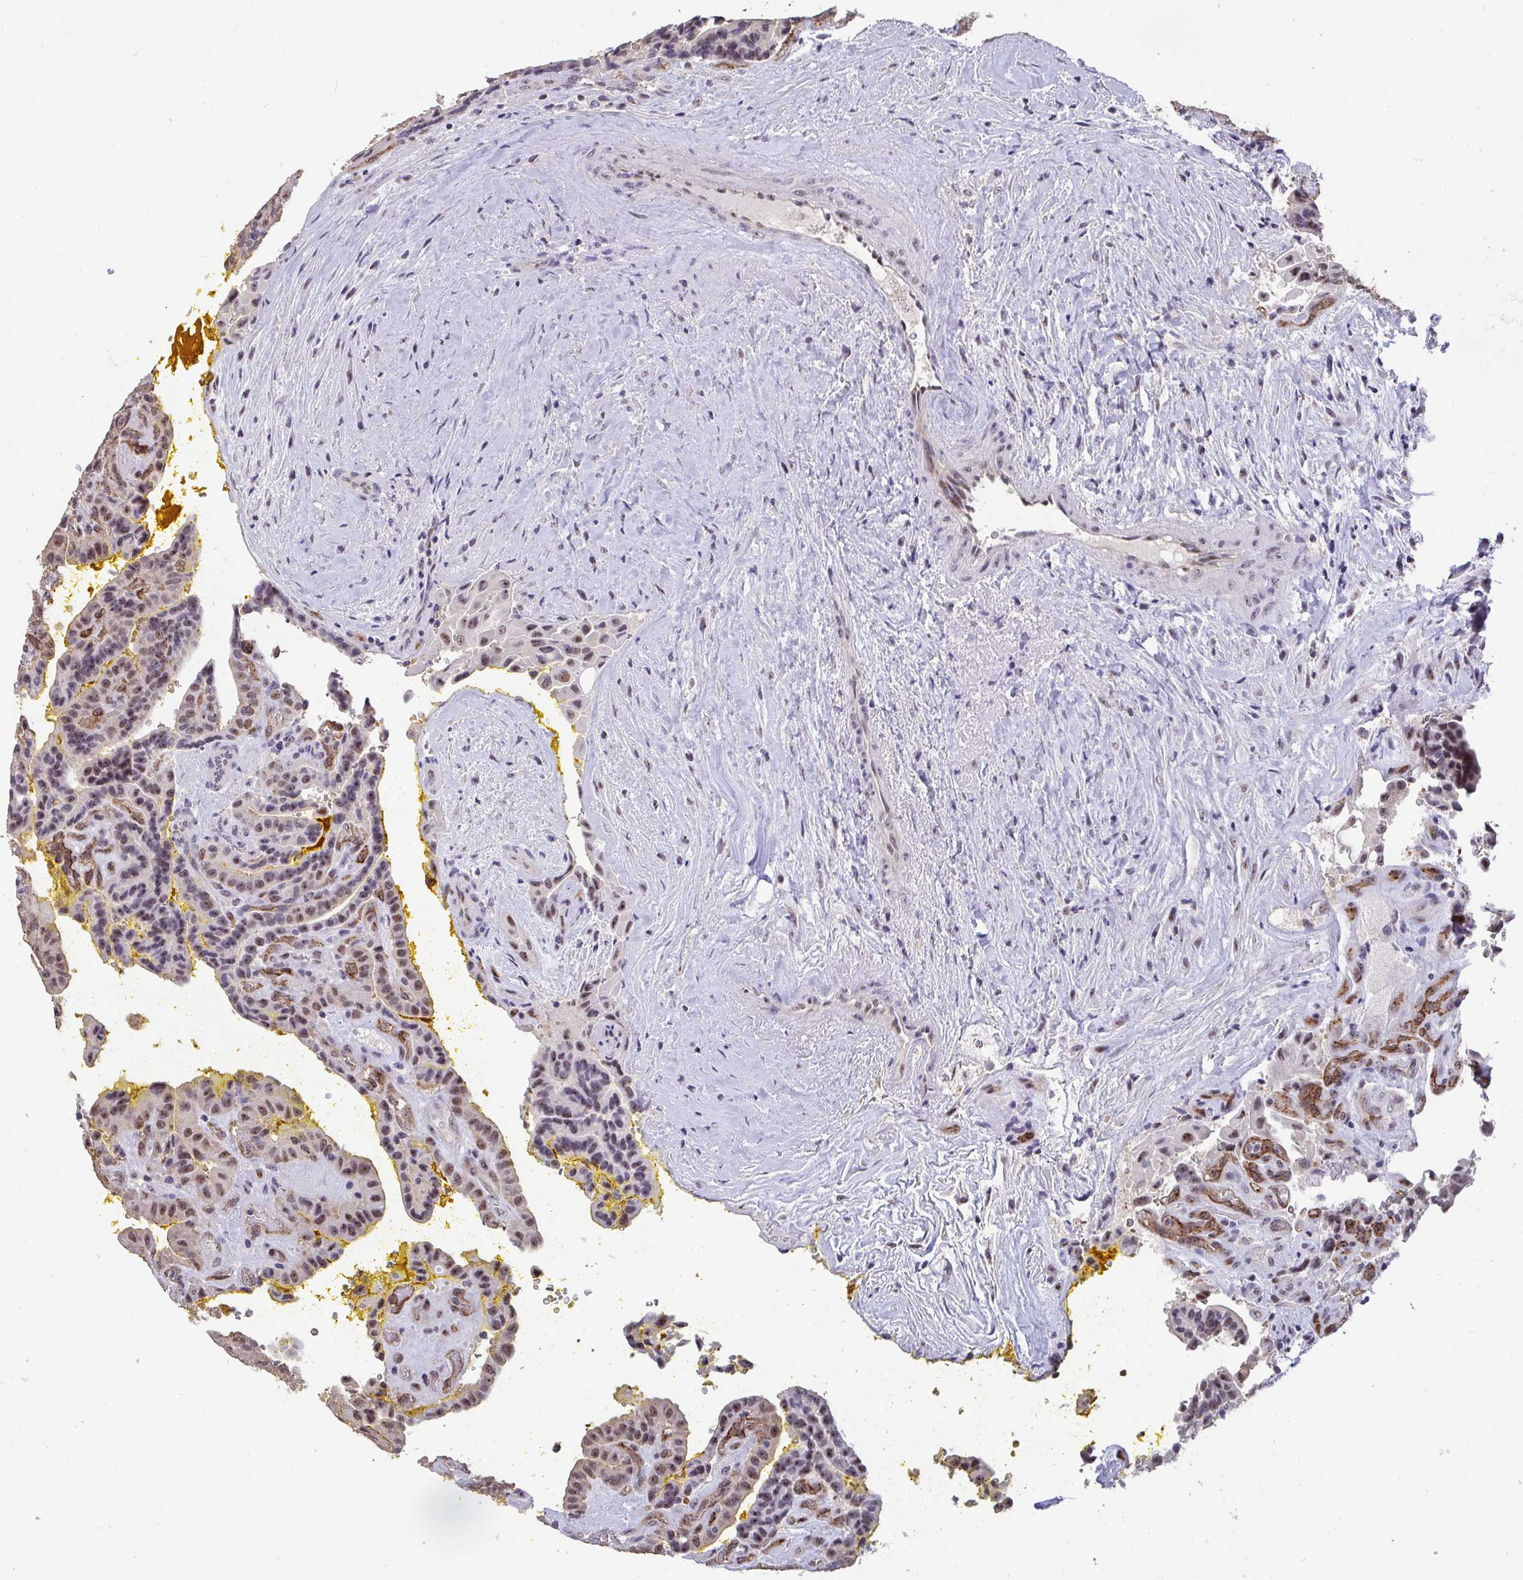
{"staining": {"intensity": "moderate", "quantity": ">75%", "location": "nuclear"}, "tissue": "thyroid cancer", "cell_type": "Tumor cells", "image_type": "cancer", "snomed": [{"axis": "morphology", "description": "Papillary adenocarcinoma, NOS"}, {"axis": "topography", "description": "Thyroid gland"}], "caption": "DAB immunohistochemical staining of thyroid cancer (papillary adenocarcinoma) displays moderate nuclear protein expression in about >75% of tumor cells. (Brightfield microscopy of DAB IHC at high magnification).", "gene": "SENP3", "patient": {"sex": "male", "age": 87}}